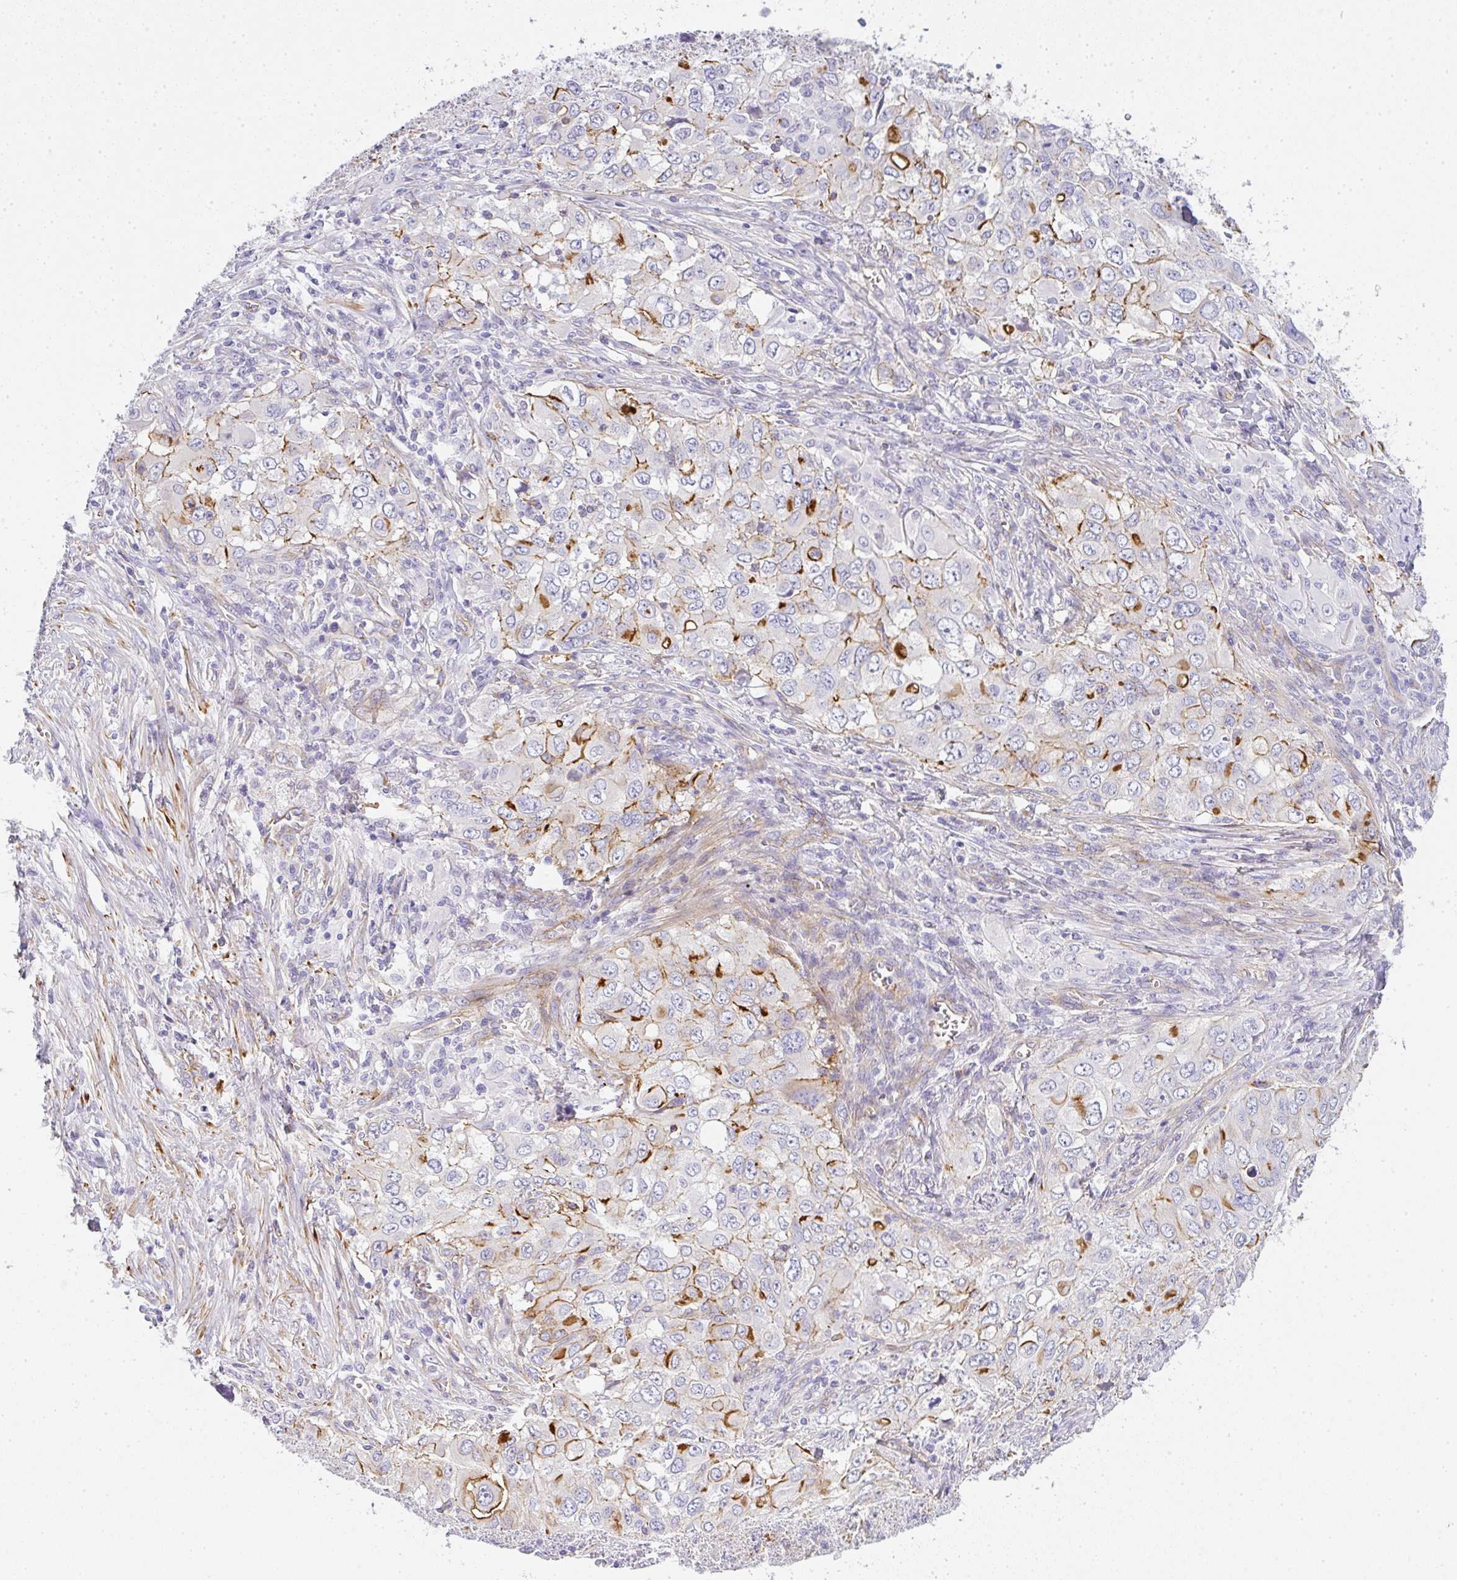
{"staining": {"intensity": "moderate", "quantity": "<25%", "location": "cytoplasmic/membranous"}, "tissue": "lung cancer", "cell_type": "Tumor cells", "image_type": "cancer", "snomed": [{"axis": "morphology", "description": "Adenocarcinoma, NOS"}, {"axis": "morphology", "description": "Adenocarcinoma, metastatic, NOS"}, {"axis": "topography", "description": "Lymph node"}, {"axis": "topography", "description": "Lung"}], "caption": "Lung cancer stained with DAB immunohistochemistry (IHC) shows low levels of moderate cytoplasmic/membranous staining in about <25% of tumor cells.", "gene": "LPAR4", "patient": {"sex": "female", "age": 42}}